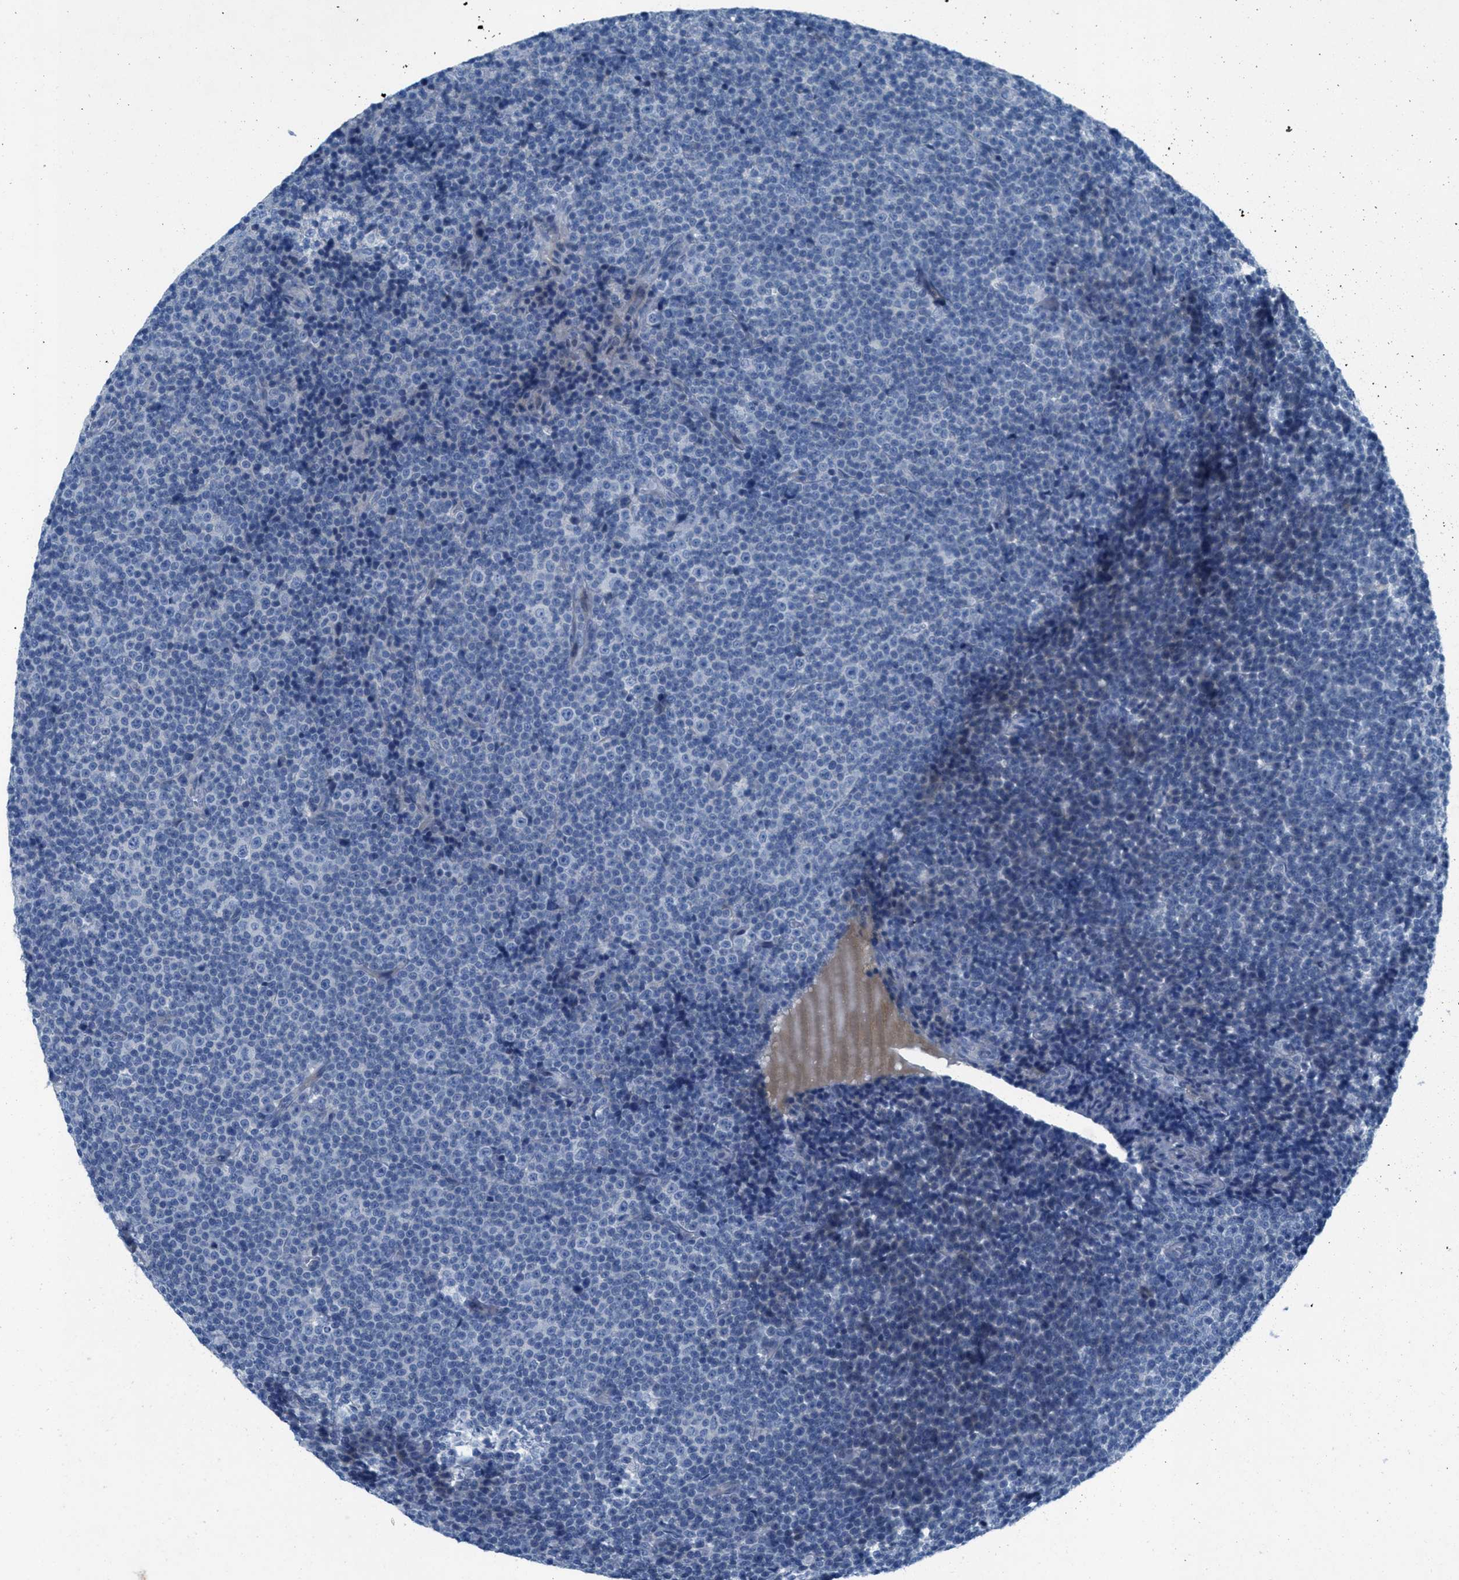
{"staining": {"intensity": "negative", "quantity": "none", "location": "none"}, "tissue": "lymphoma", "cell_type": "Tumor cells", "image_type": "cancer", "snomed": [{"axis": "morphology", "description": "Malignant lymphoma, non-Hodgkin's type, Low grade"}, {"axis": "topography", "description": "Lymph node"}], "caption": "This photomicrograph is of lymphoma stained with immunohistochemistry to label a protein in brown with the nuclei are counter-stained blue. There is no positivity in tumor cells.", "gene": "GALNT17", "patient": {"sex": "female", "age": 67}}